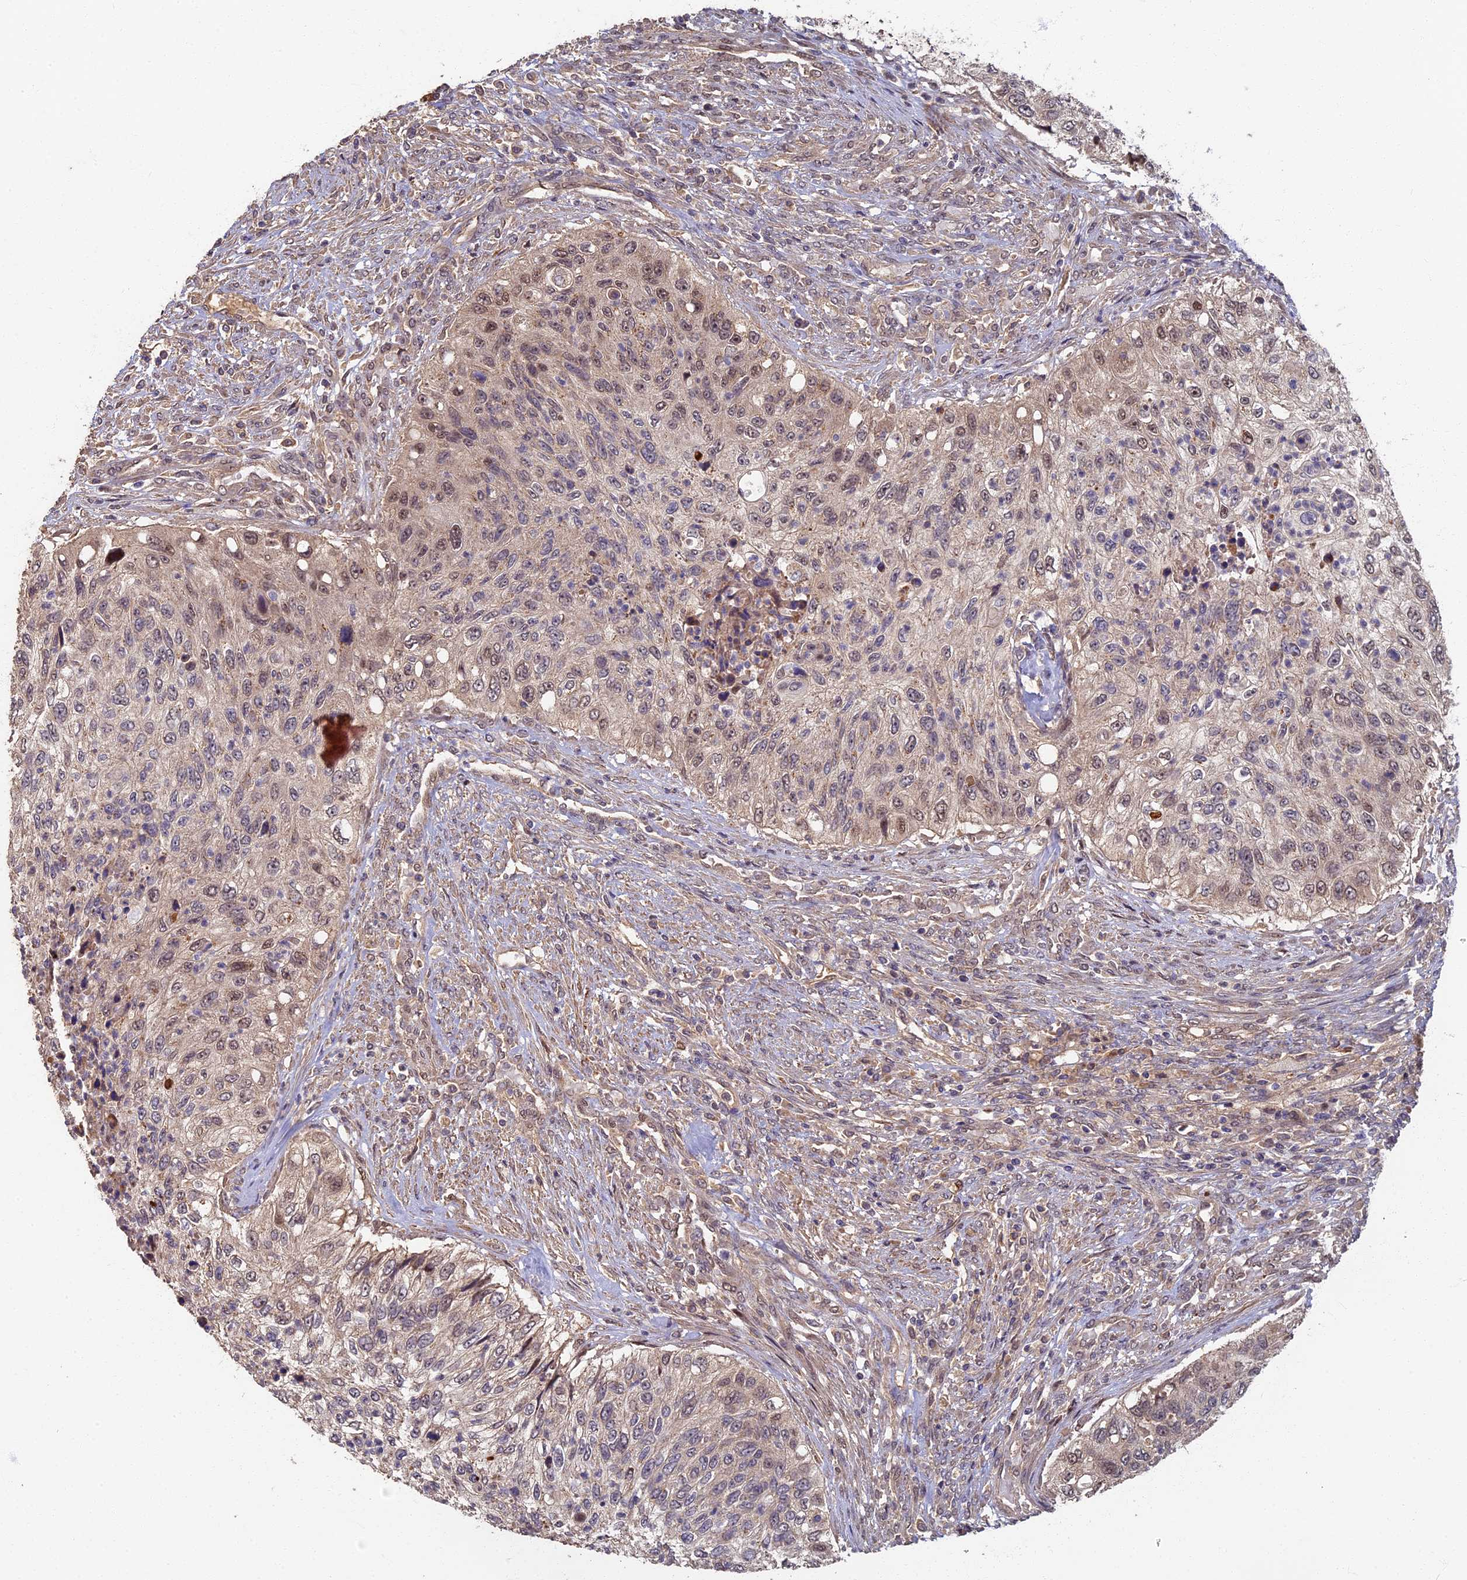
{"staining": {"intensity": "moderate", "quantity": "<25%", "location": "nuclear"}, "tissue": "urothelial cancer", "cell_type": "Tumor cells", "image_type": "cancer", "snomed": [{"axis": "morphology", "description": "Urothelial carcinoma, High grade"}, {"axis": "topography", "description": "Urinary bladder"}], "caption": "The photomicrograph reveals staining of urothelial cancer, revealing moderate nuclear protein expression (brown color) within tumor cells.", "gene": "RSPH3", "patient": {"sex": "female", "age": 60}}